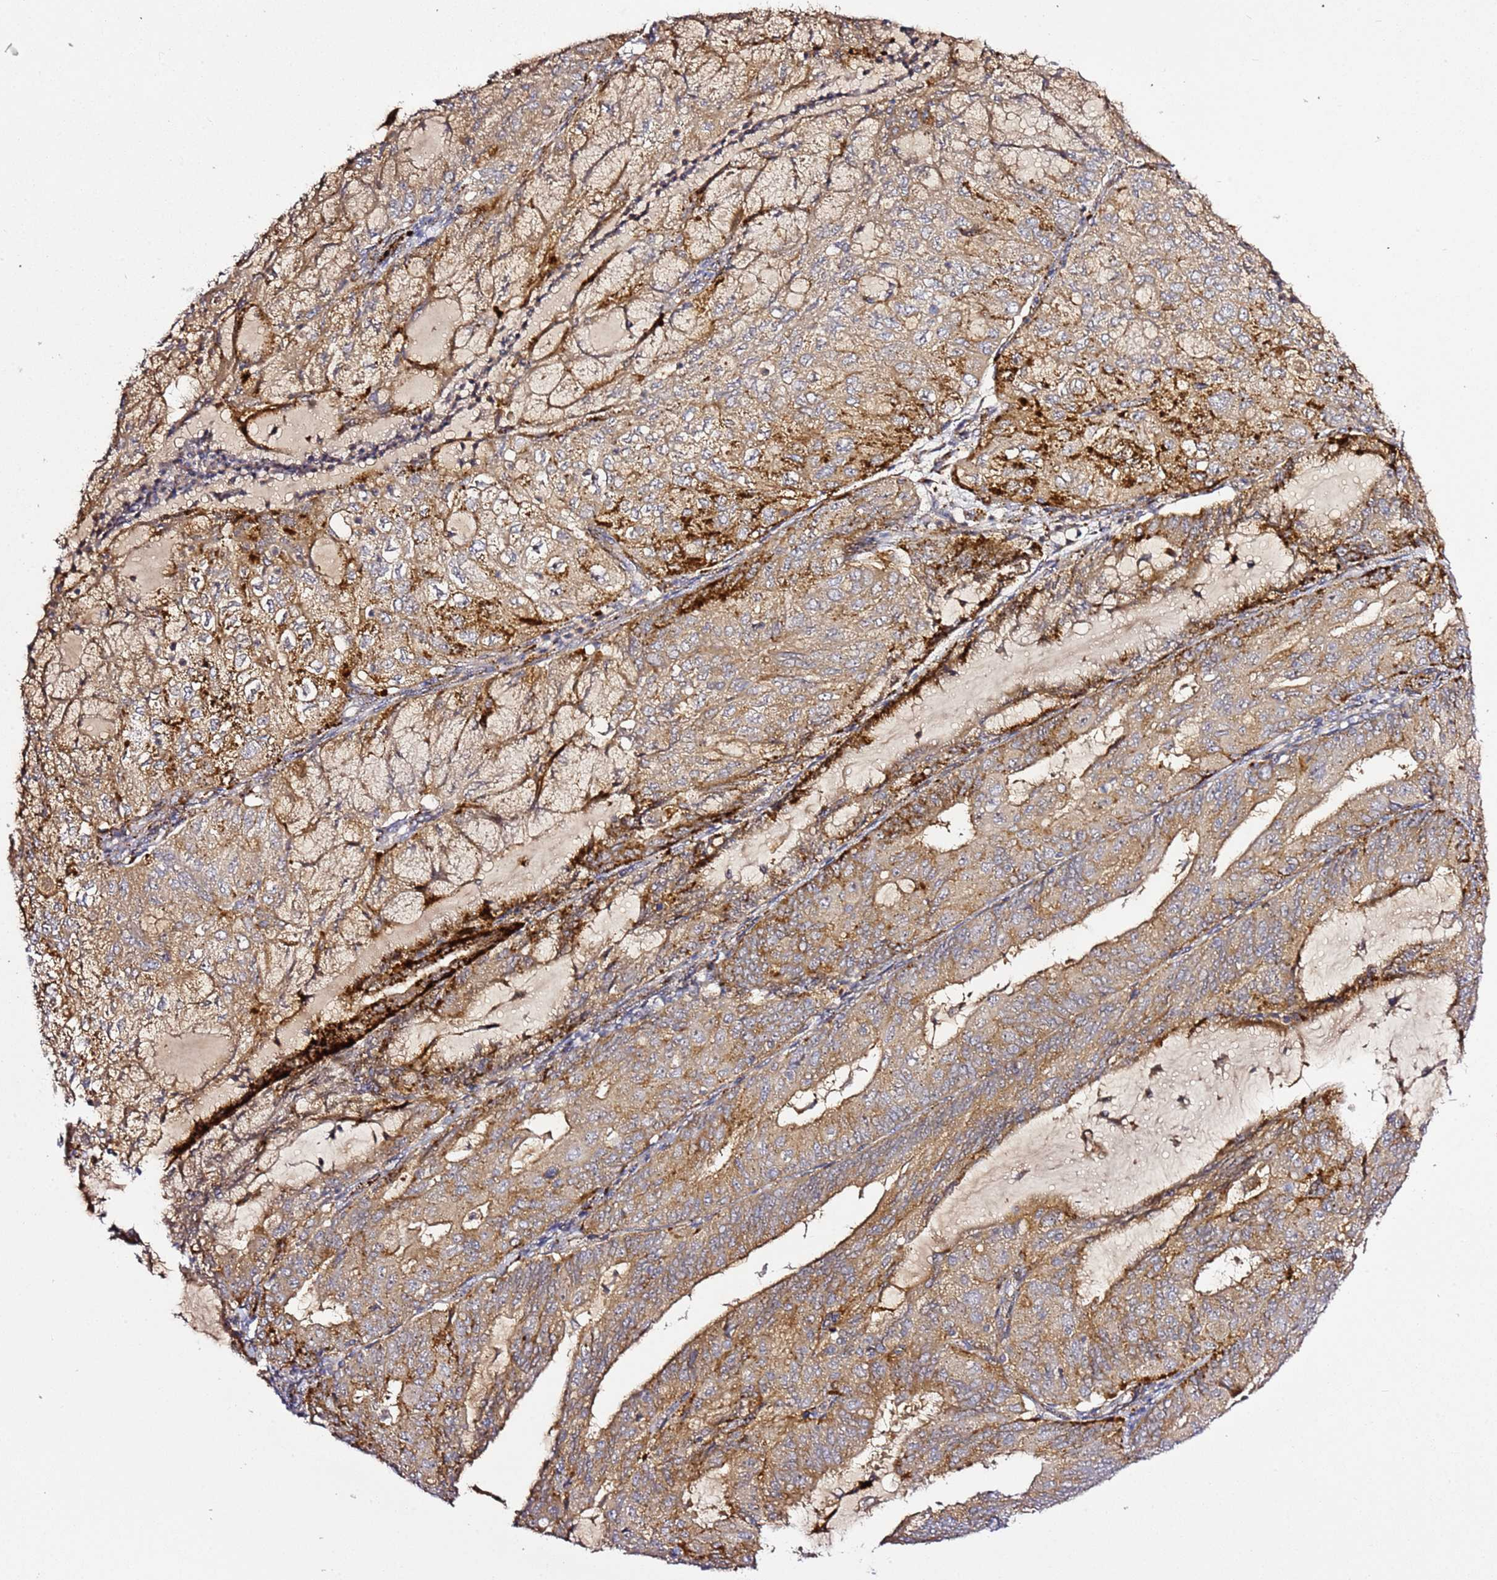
{"staining": {"intensity": "moderate", "quantity": ">75%", "location": "cytoplasmic/membranous"}, "tissue": "endometrial cancer", "cell_type": "Tumor cells", "image_type": "cancer", "snomed": [{"axis": "morphology", "description": "Adenocarcinoma, NOS"}, {"axis": "topography", "description": "Endometrium"}], "caption": "Adenocarcinoma (endometrial) stained with immunohistochemistry (IHC) exhibits moderate cytoplasmic/membranous staining in about >75% of tumor cells.", "gene": "PVRIG", "patient": {"sex": "female", "age": 81}}